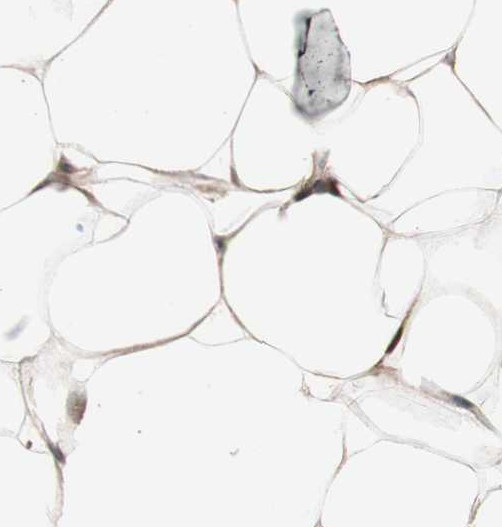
{"staining": {"intensity": "weak", "quantity": ">75%", "location": "cytoplasmic/membranous"}, "tissue": "adipose tissue", "cell_type": "Adipocytes", "image_type": "normal", "snomed": [{"axis": "morphology", "description": "Normal tissue, NOS"}, {"axis": "topography", "description": "Breast"}, {"axis": "topography", "description": "Adipose tissue"}], "caption": "A brown stain highlights weak cytoplasmic/membranous expression of a protein in adipocytes of normal human adipose tissue. (brown staining indicates protein expression, while blue staining denotes nuclei).", "gene": "CCNC", "patient": {"sex": "female", "age": 25}}